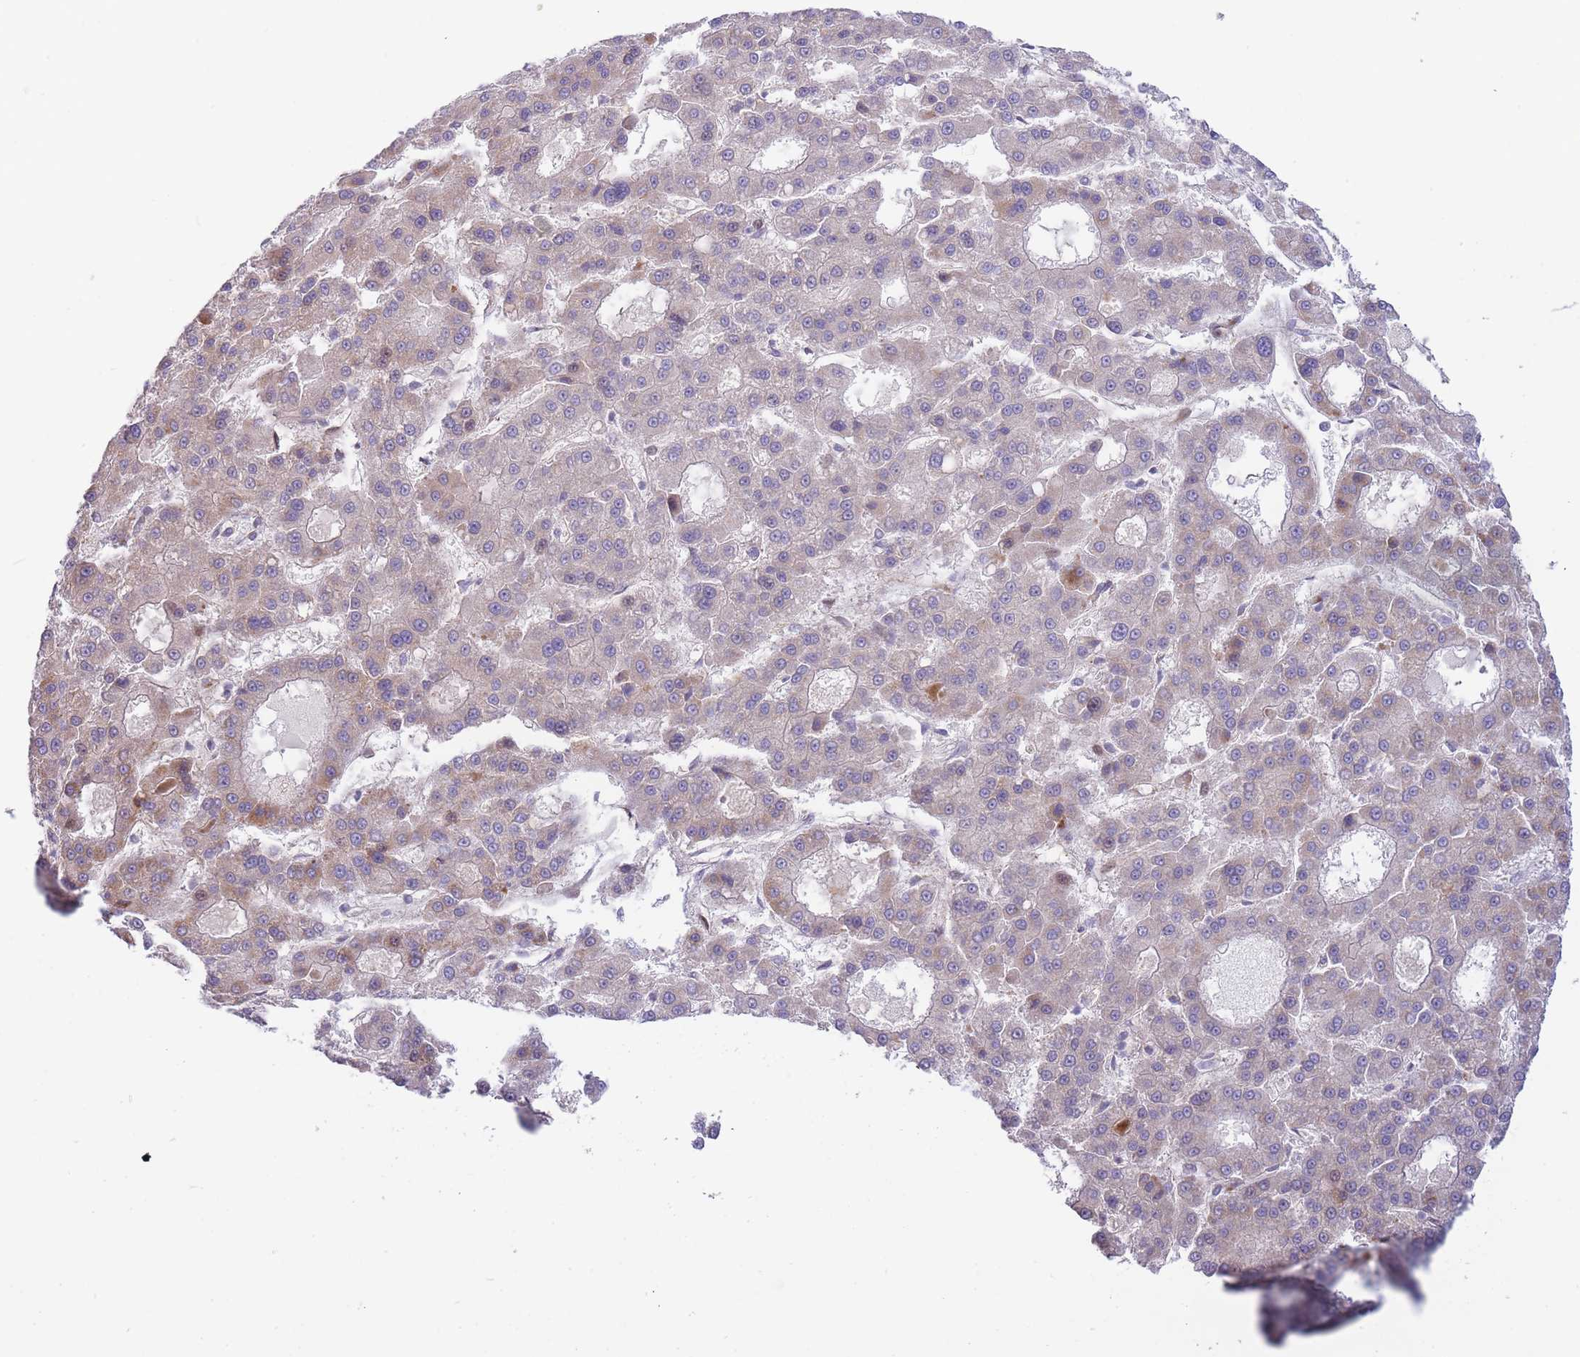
{"staining": {"intensity": "weak", "quantity": "<25%", "location": "cytoplasmic/membranous"}, "tissue": "liver cancer", "cell_type": "Tumor cells", "image_type": "cancer", "snomed": [{"axis": "morphology", "description": "Carcinoma, Hepatocellular, NOS"}, {"axis": "topography", "description": "Liver"}], "caption": "A histopathology image of human liver hepatocellular carcinoma is negative for staining in tumor cells.", "gene": "ATP5MC2", "patient": {"sex": "male", "age": 70}}